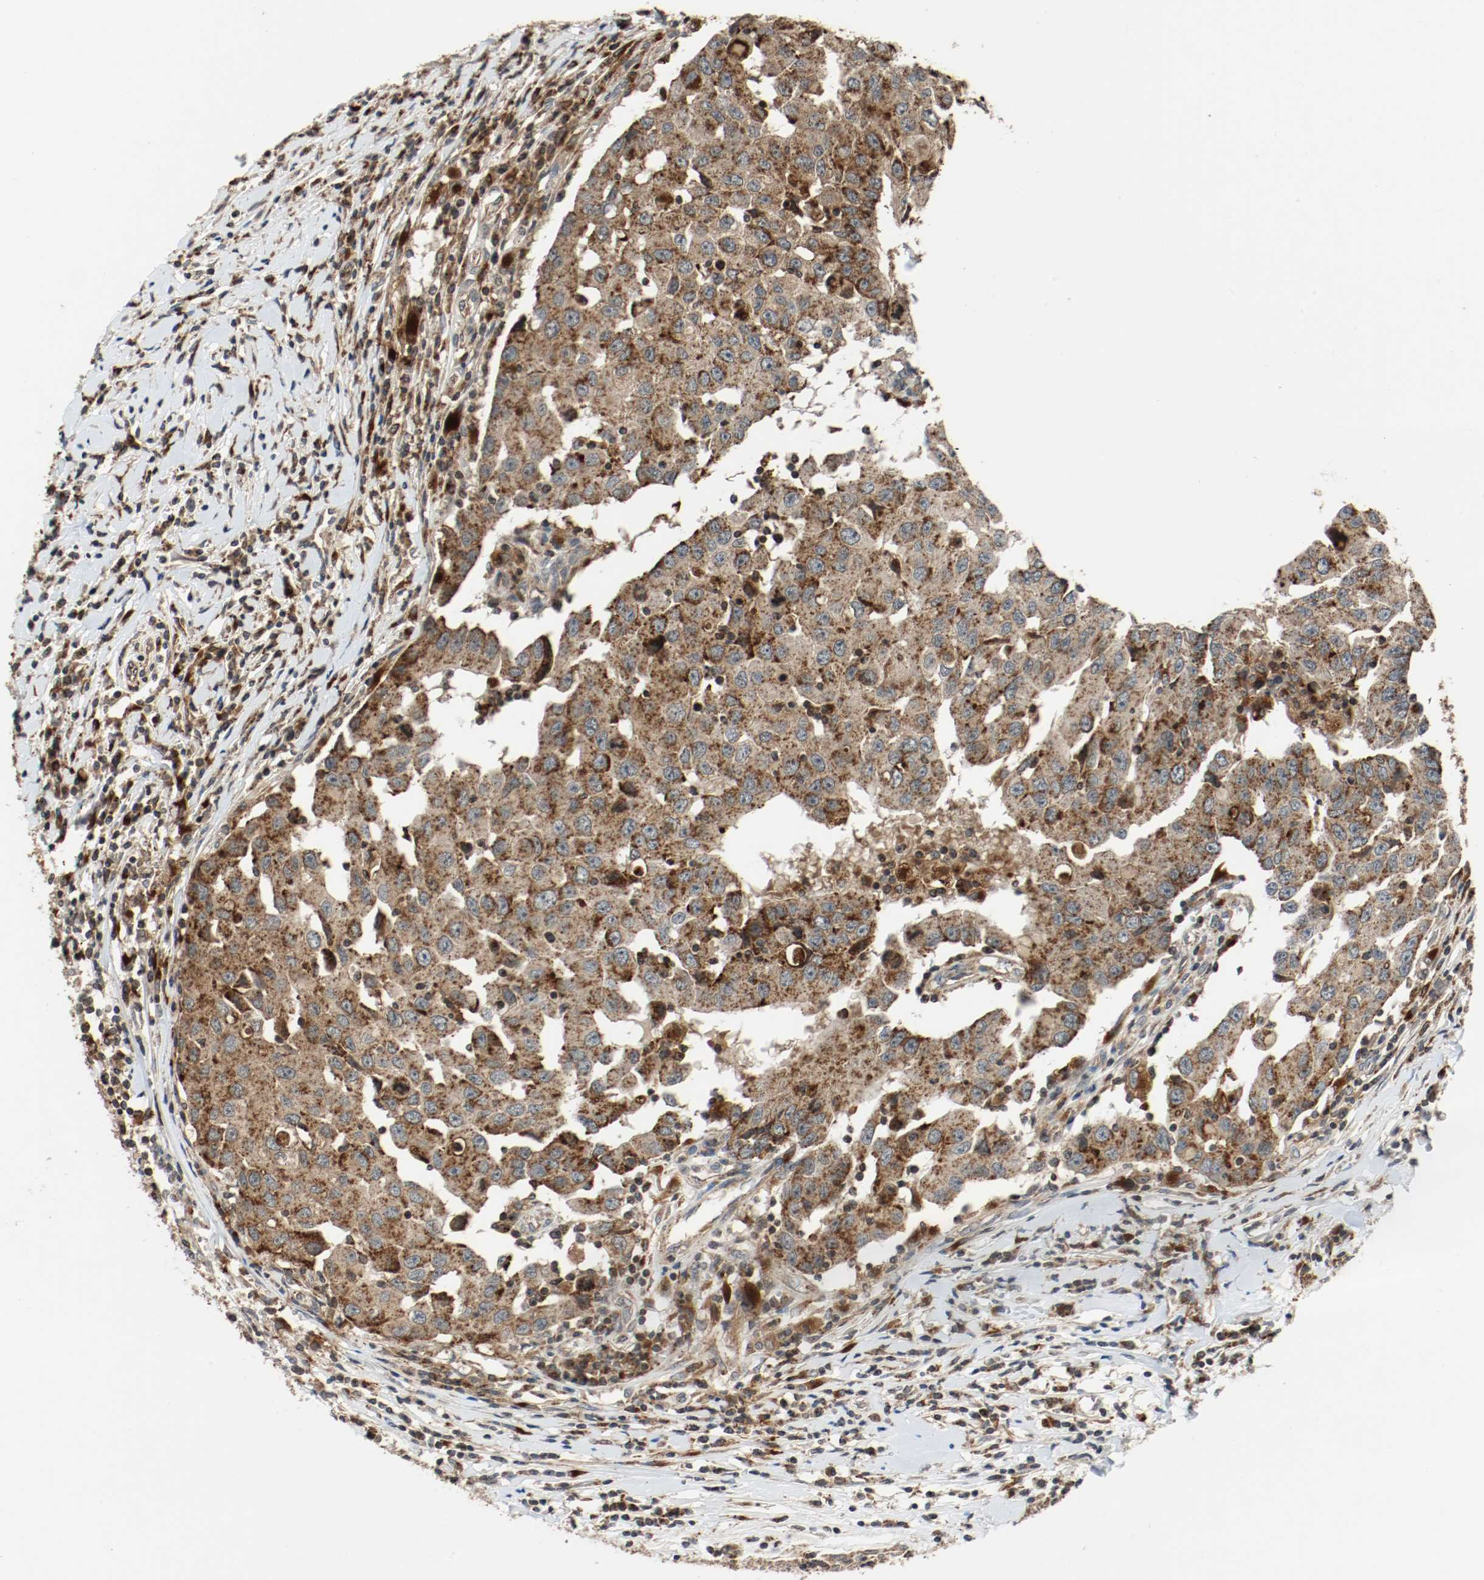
{"staining": {"intensity": "moderate", "quantity": ">75%", "location": "cytoplasmic/membranous"}, "tissue": "breast cancer", "cell_type": "Tumor cells", "image_type": "cancer", "snomed": [{"axis": "morphology", "description": "Duct carcinoma"}, {"axis": "topography", "description": "Breast"}], "caption": "Protein positivity by immunohistochemistry (IHC) shows moderate cytoplasmic/membranous staining in about >75% of tumor cells in breast cancer (intraductal carcinoma).", "gene": "LAMP2", "patient": {"sex": "female", "age": 27}}